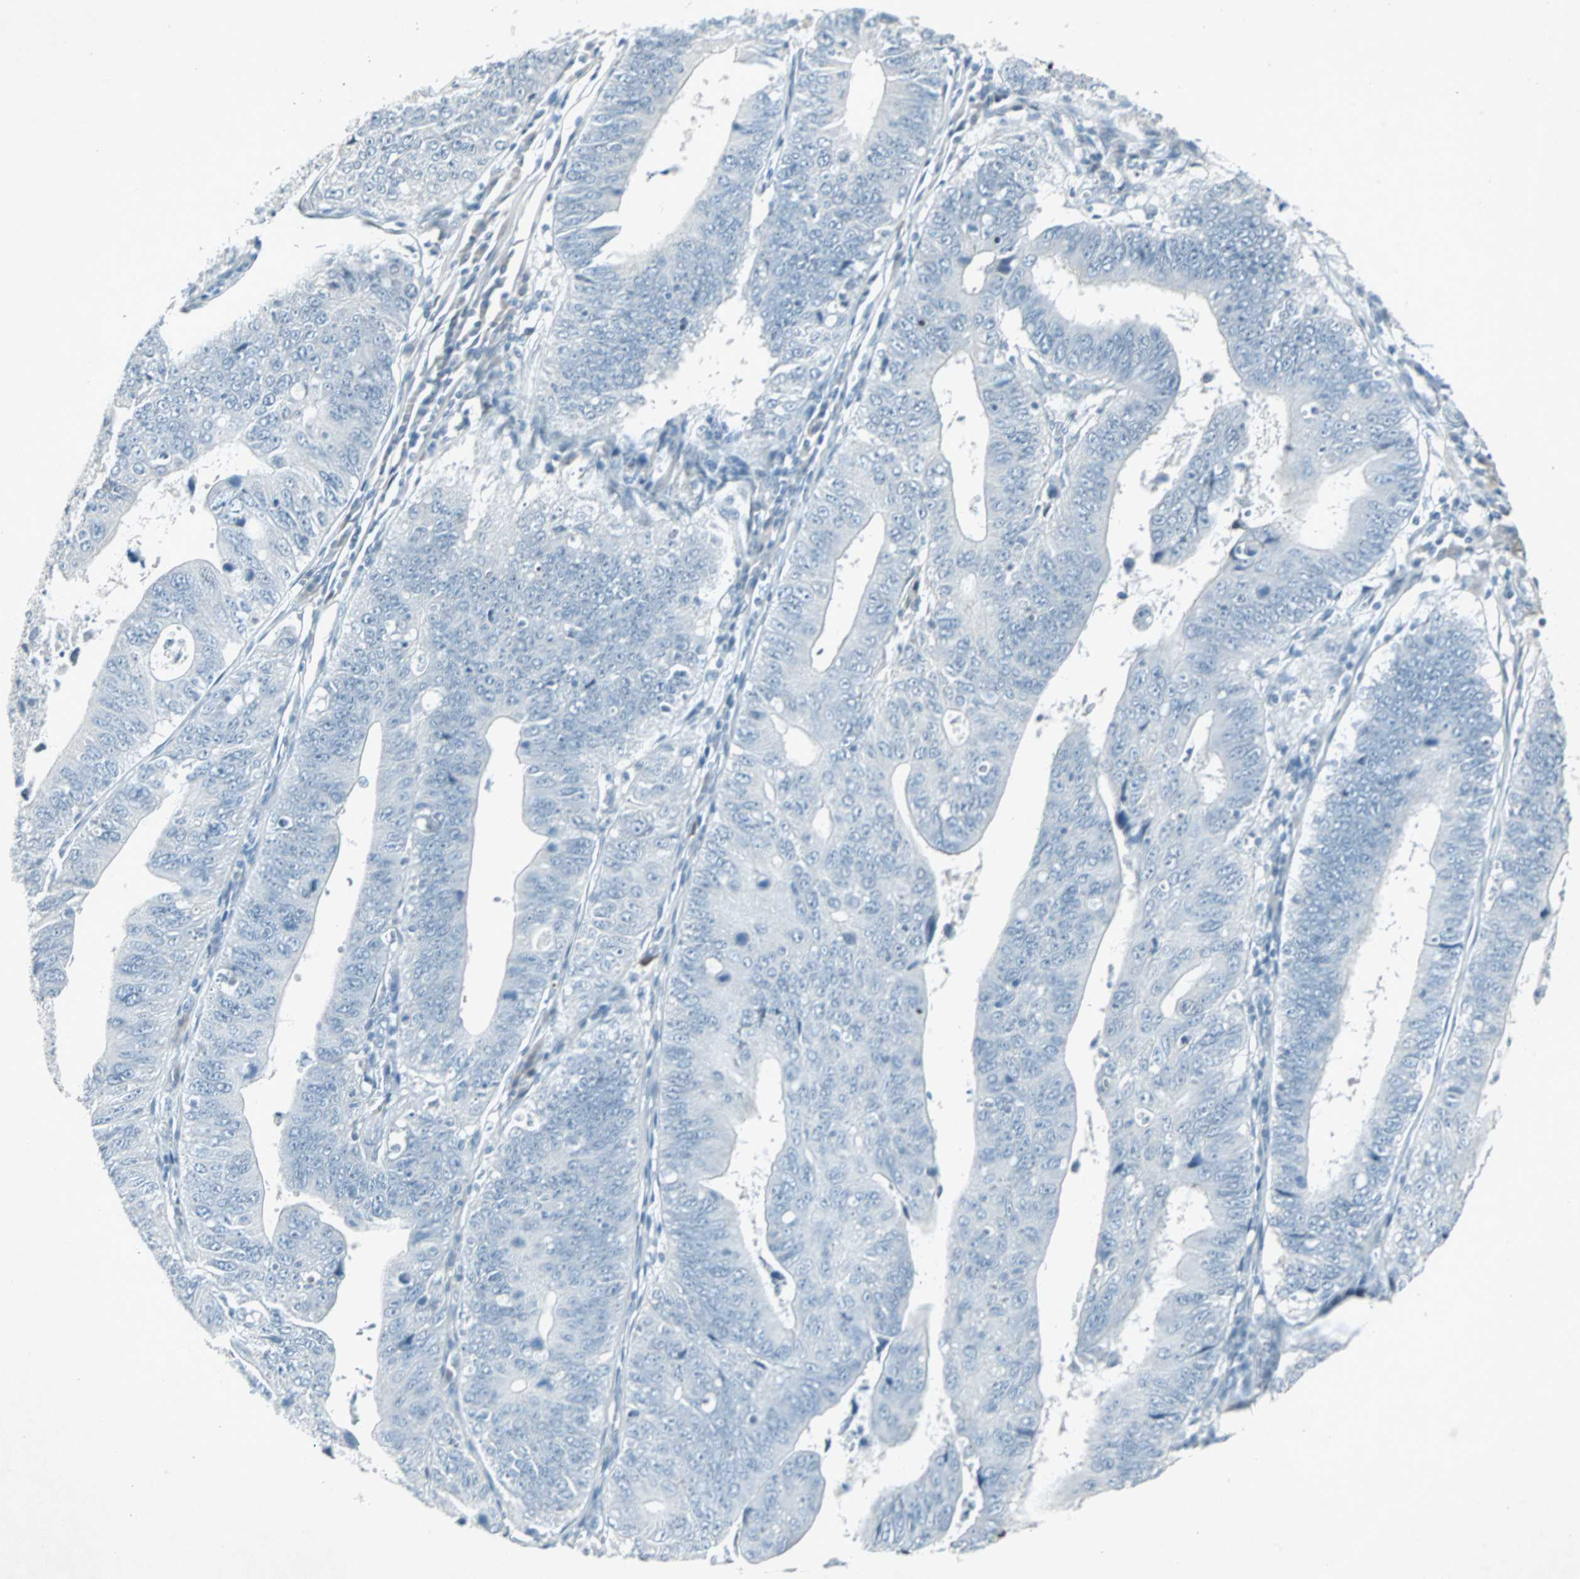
{"staining": {"intensity": "negative", "quantity": "none", "location": "none"}, "tissue": "stomach cancer", "cell_type": "Tumor cells", "image_type": "cancer", "snomed": [{"axis": "morphology", "description": "Adenocarcinoma, NOS"}, {"axis": "topography", "description": "Stomach"}], "caption": "Protein analysis of stomach adenocarcinoma reveals no significant expression in tumor cells. (Stains: DAB (3,3'-diaminobenzidine) immunohistochemistry (IHC) with hematoxylin counter stain, Microscopy: brightfield microscopy at high magnification).", "gene": "LANCL3", "patient": {"sex": "male", "age": 59}}